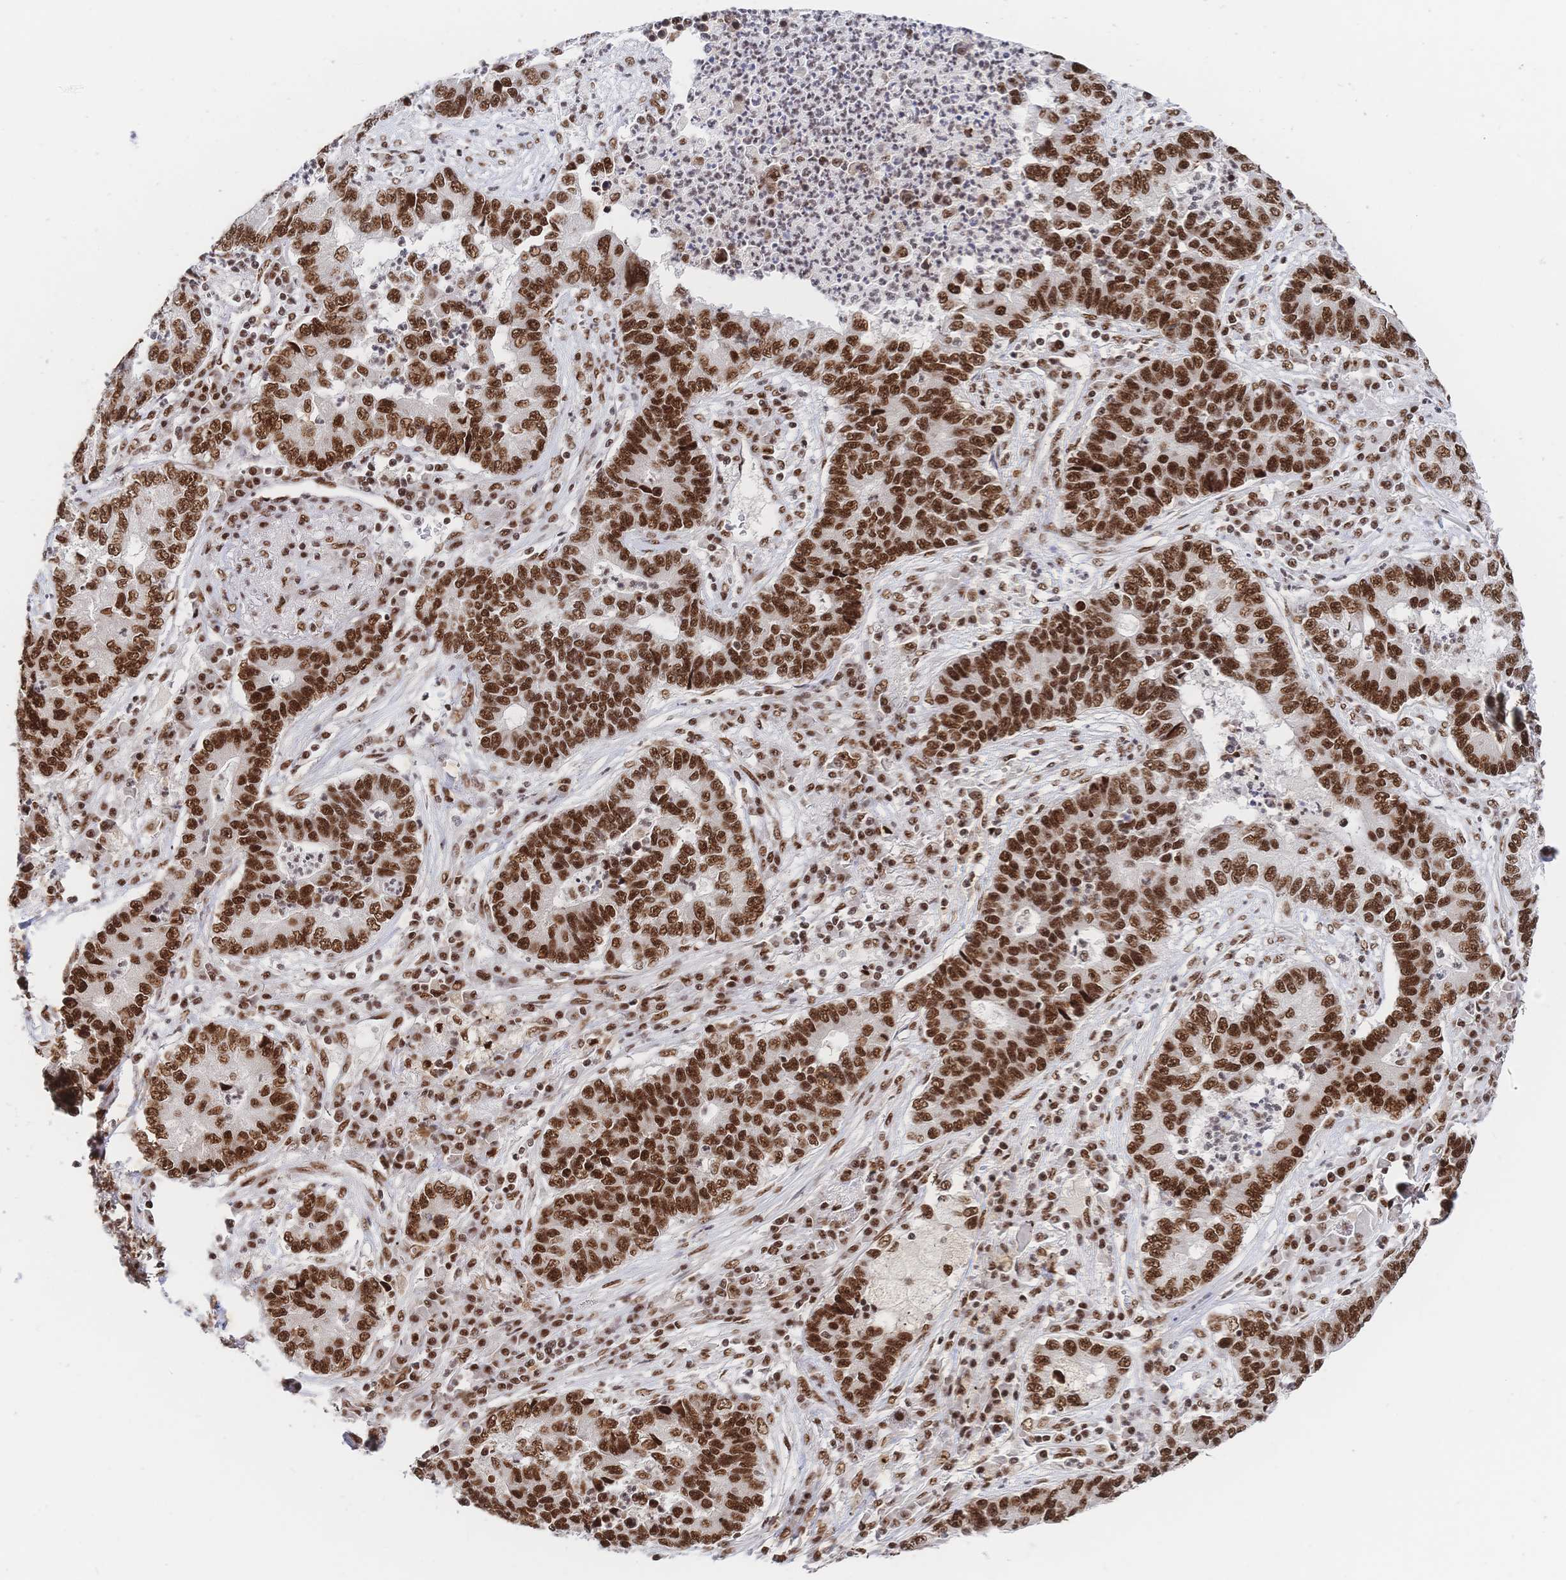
{"staining": {"intensity": "strong", "quantity": ">75%", "location": "nuclear"}, "tissue": "lung cancer", "cell_type": "Tumor cells", "image_type": "cancer", "snomed": [{"axis": "morphology", "description": "Adenocarcinoma, NOS"}, {"axis": "topography", "description": "Lung"}], "caption": "The immunohistochemical stain highlights strong nuclear positivity in tumor cells of lung cancer (adenocarcinoma) tissue.", "gene": "SRSF1", "patient": {"sex": "female", "age": 57}}